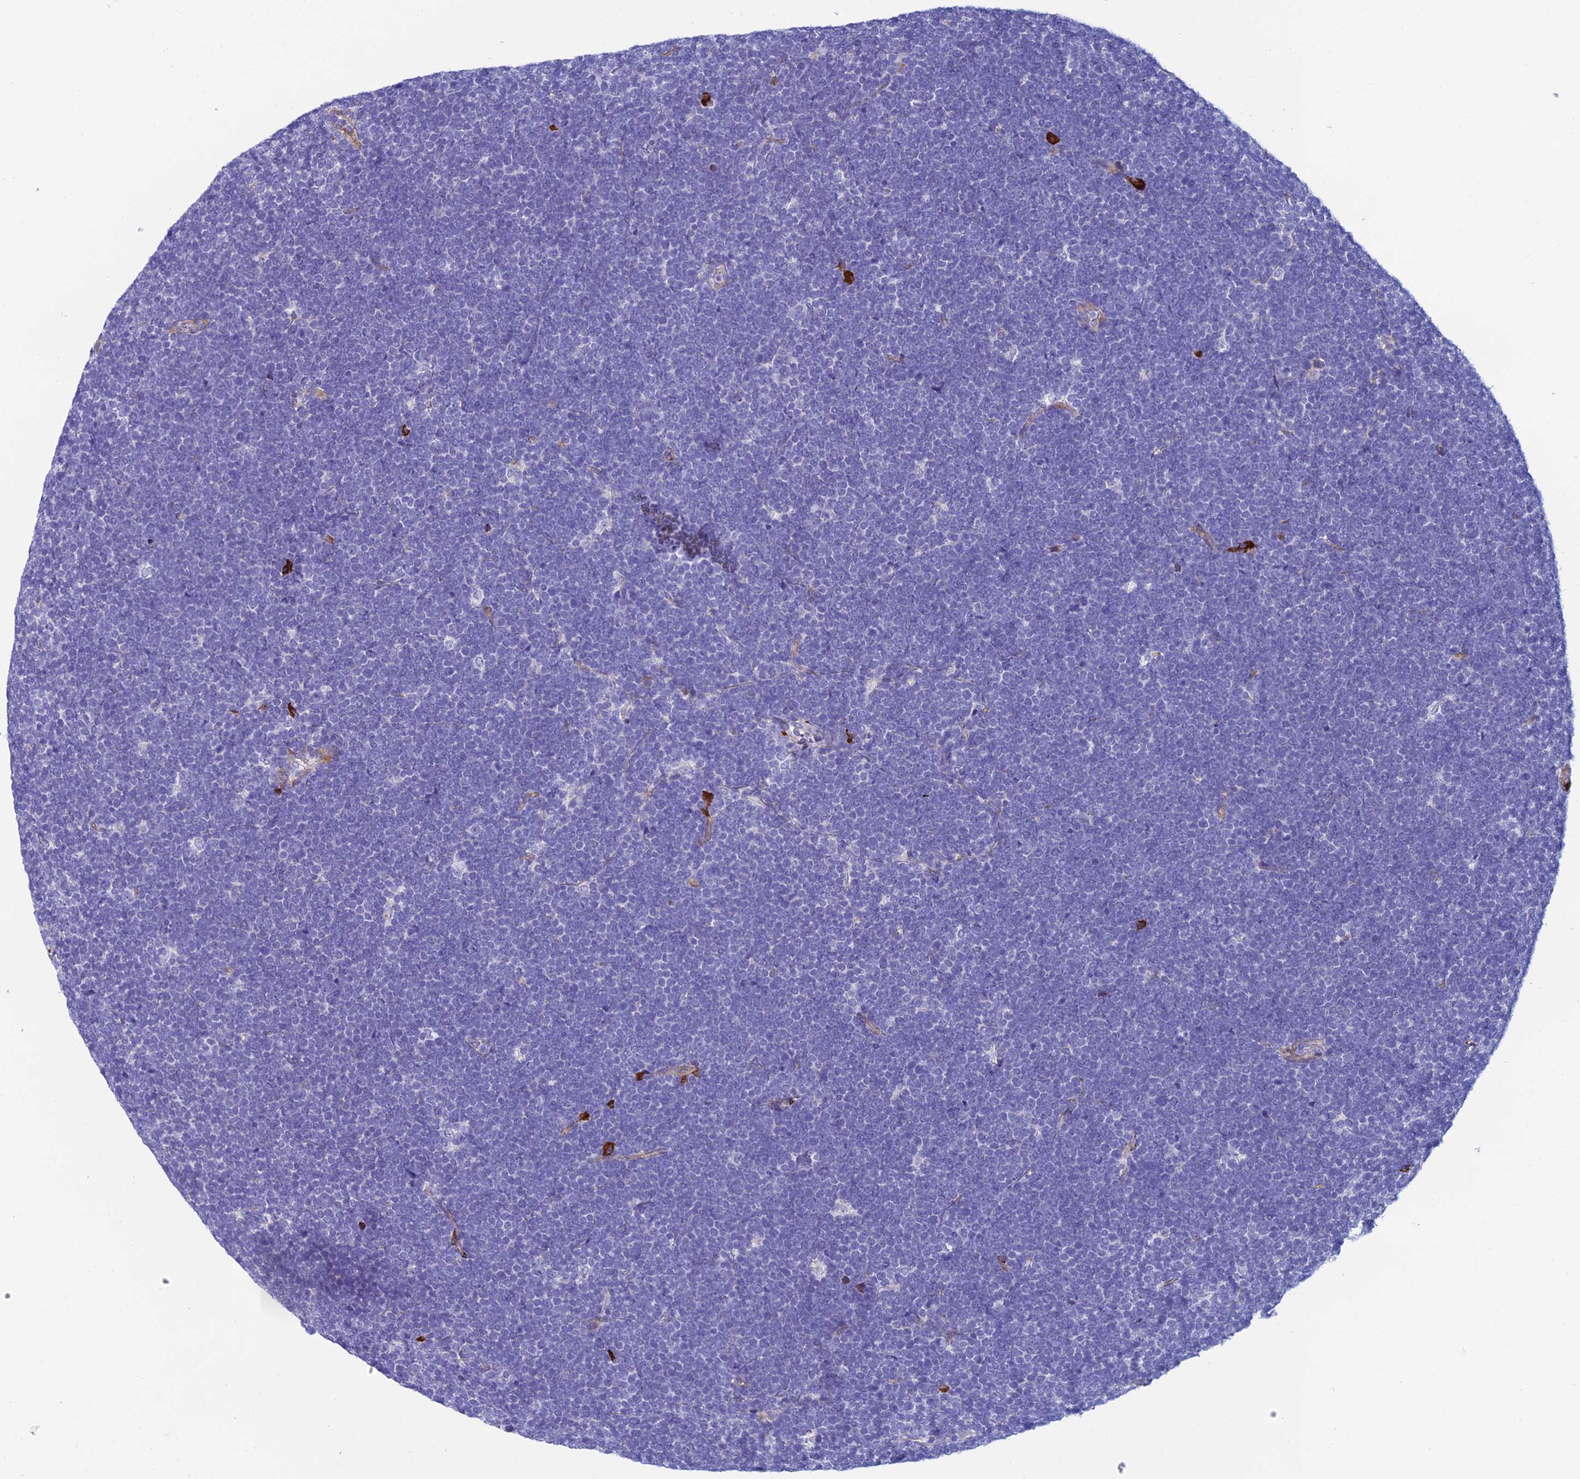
{"staining": {"intensity": "negative", "quantity": "none", "location": "none"}, "tissue": "lymphoma", "cell_type": "Tumor cells", "image_type": "cancer", "snomed": [{"axis": "morphology", "description": "Malignant lymphoma, non-Hodgkin's type, High grade"}, {"axis": "topography", "description": "Lymph node"}], "caption": "Tumor cells are negative for protein expression in human lymphoma.", "gene": "MACIR", "patient": {"sex": "male", "age": 13}}